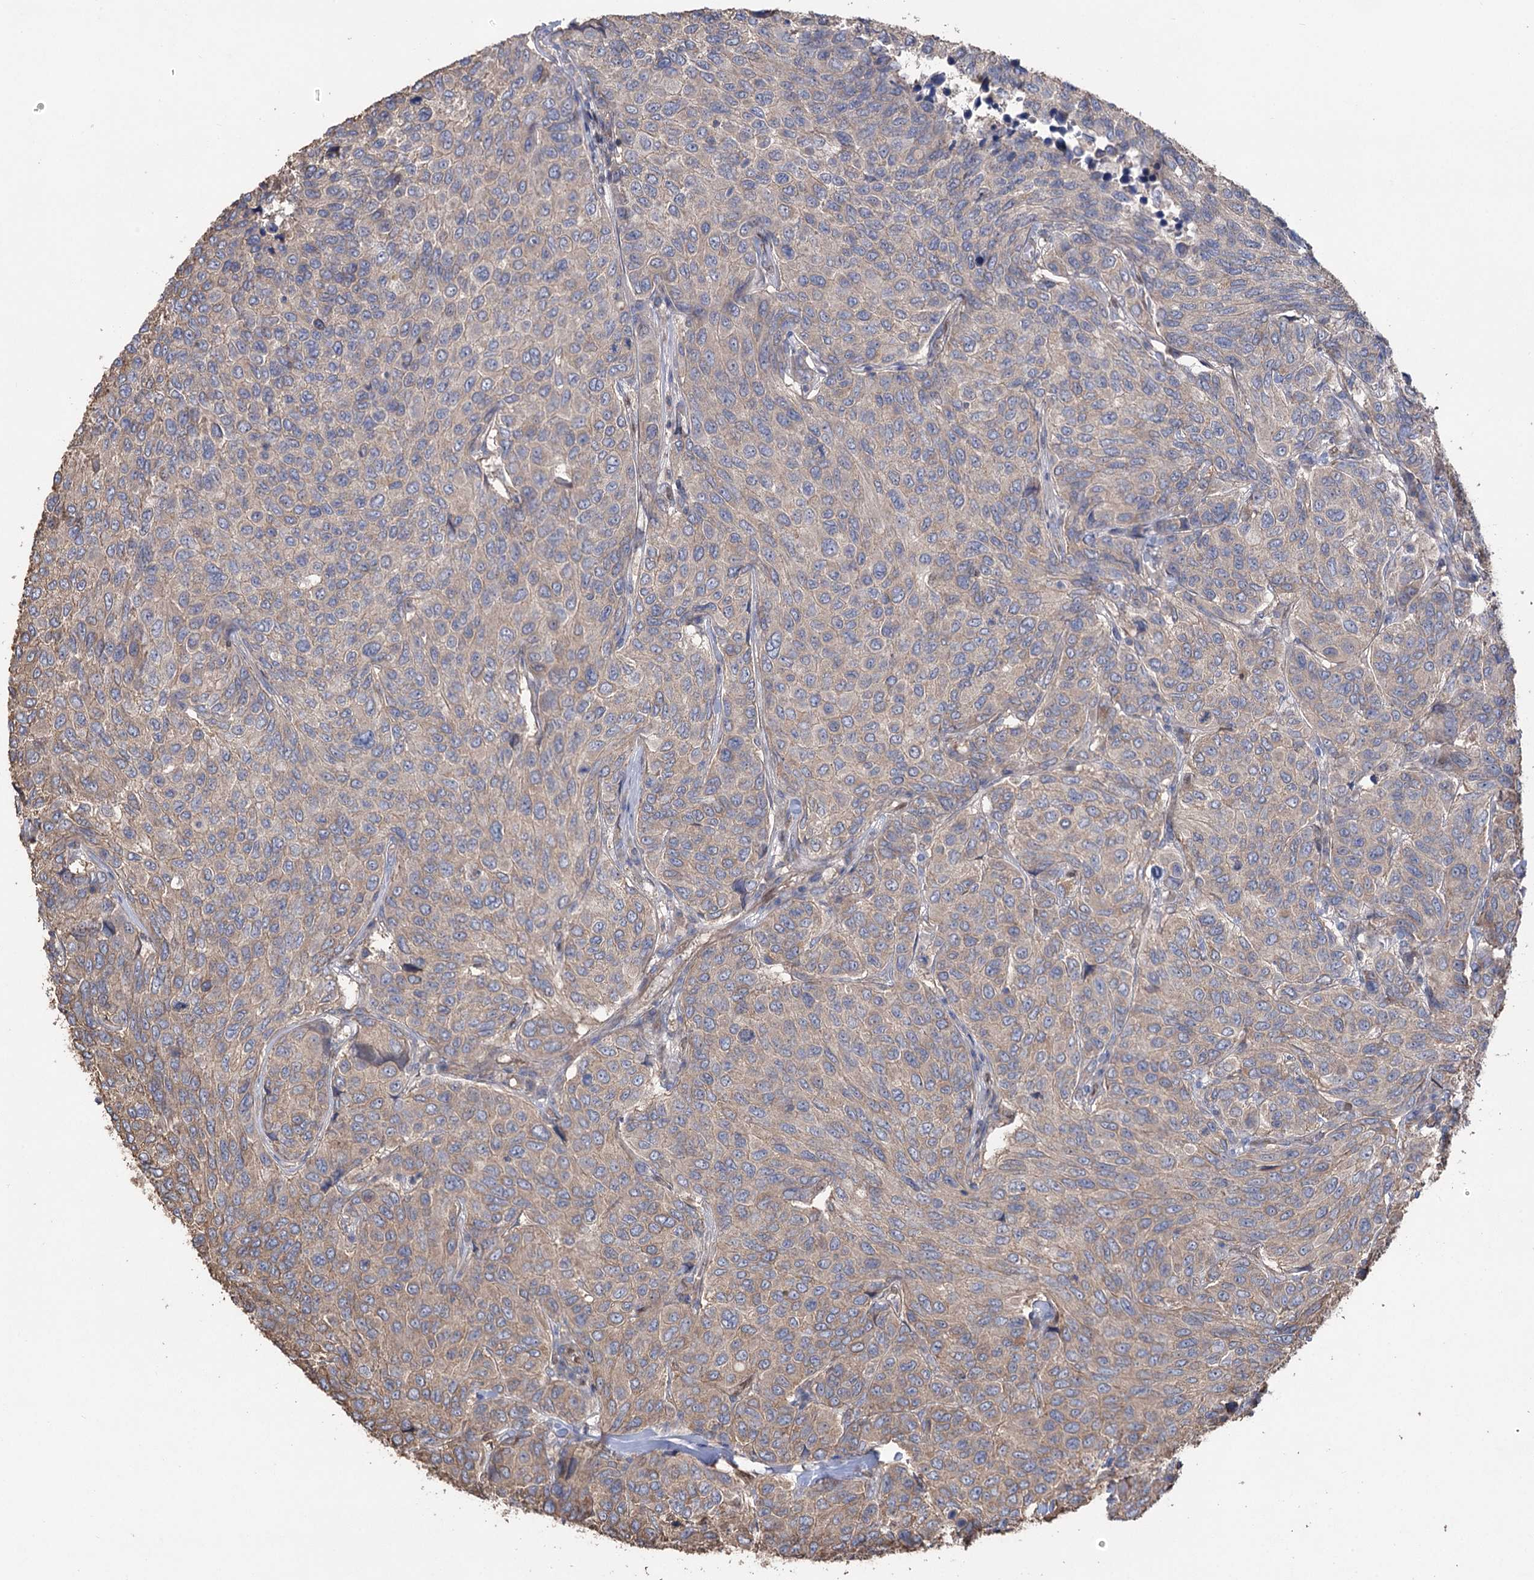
{"staining": {"intensity": "weak", "quantity": "25%-75%", "location": "cytoplasmic/membranous"}, "tissue": "breast cancer", "cell_type": "Tumor cells", "image_type": "cancer", "snomed": [{"axis": "morphology", "description": "Duct carcinoma"}, {"axis": "topography", "description": "Breast"}], "caption": "Brown immunohistochemical staining in human breast cancer exhibits weak cytoplasmic/membranous expression in approximately 25%-75% of tumor cells.", "gene": "FAM13B", "patient": {"sex": "female", "age": 55}}